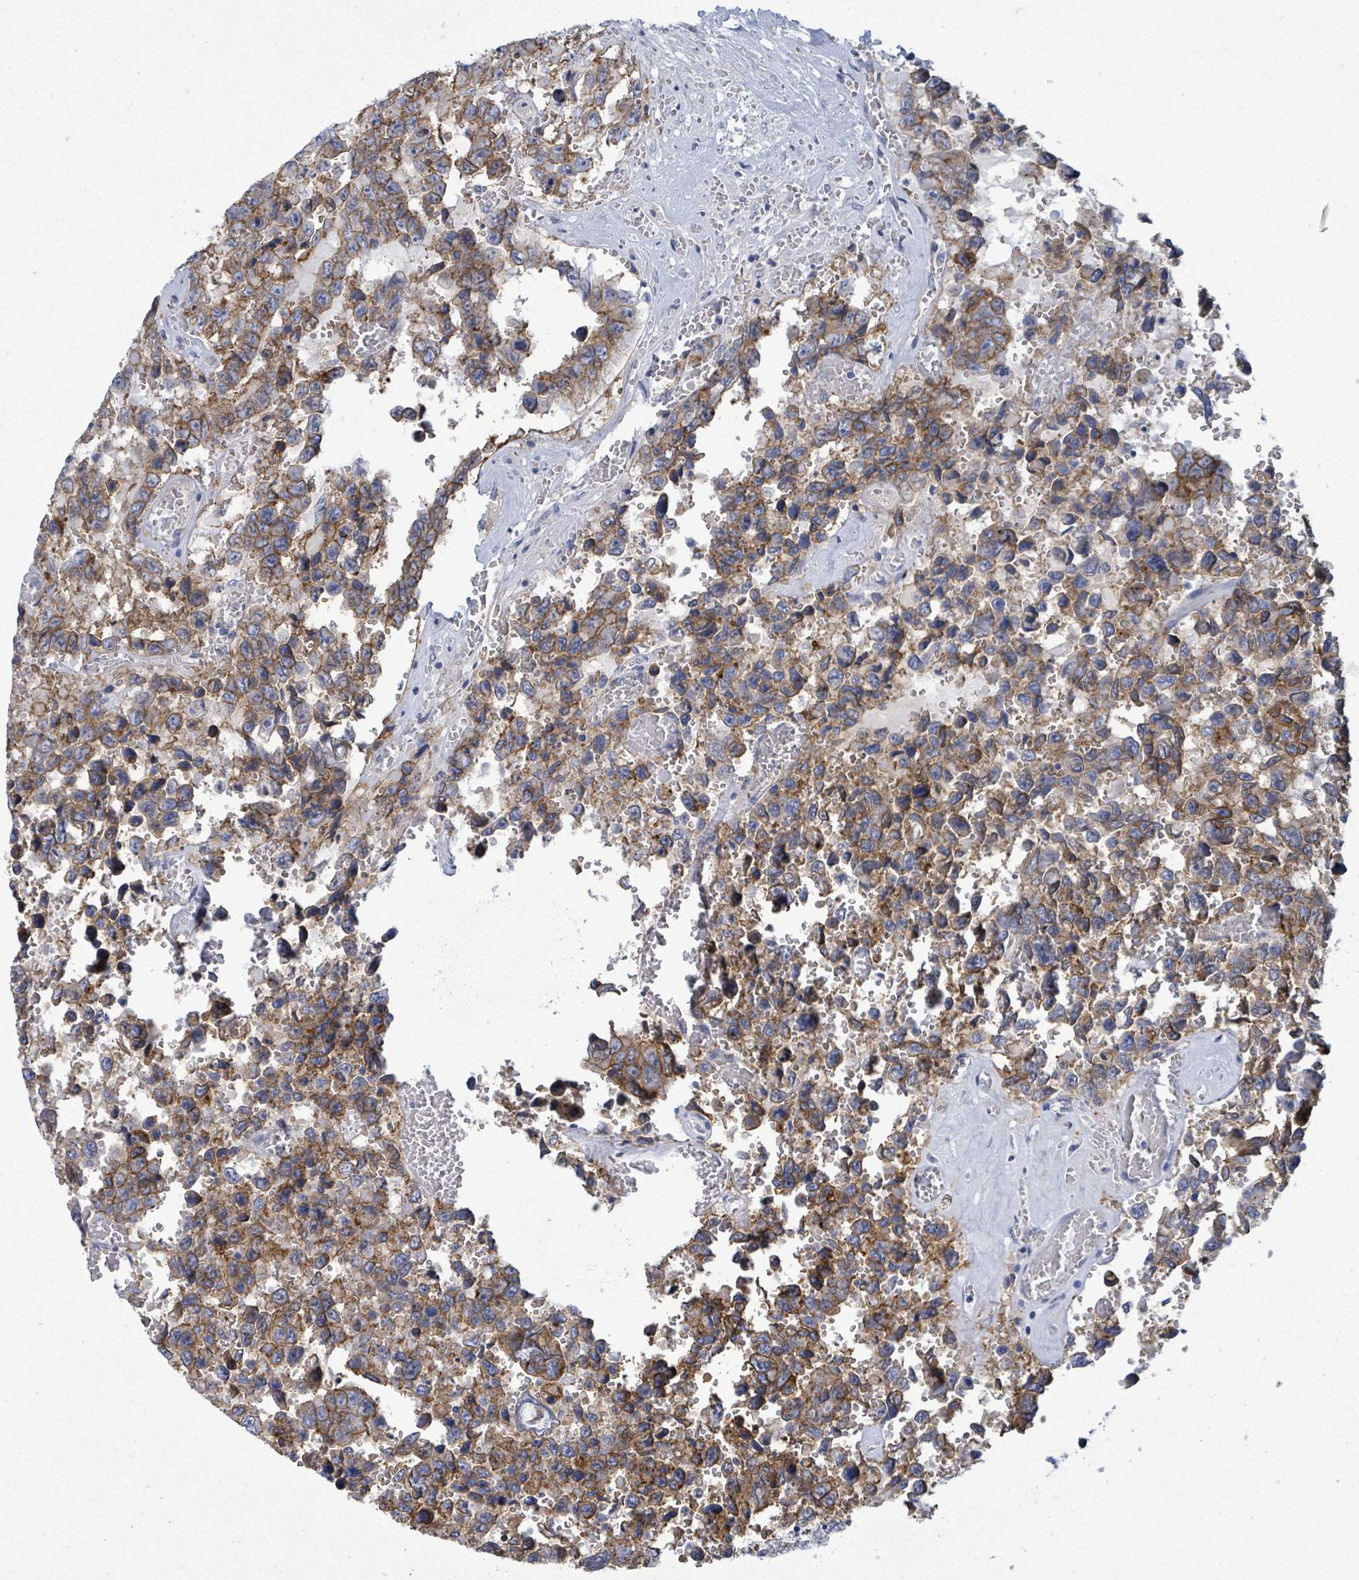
{"staining": {"intensity": "moderate", "quantity": ">75%", "location": "cytoplasmic/membranous"}, "tissue": "testis cancer", "cell_type": "Tumor cells", "image_type": "cancer", "snomed": [{"axis": "morphology", "description": "Normal tissue, NOS"}, {"axis": "morphology", "description": "Carcinoma, Embryonal, NOS"}, {"axis": "topography", "description": "Testis"}, {"axis": "topography", "description": "Epididymis"}], "caption": "This image demonstrates immunohistochemistry (IHC) staining of testis cancer, with medium moderate cytoplasmic/membranous expression in about >75% of tumor cells.", "gene": "BSG", "patient": {"sex": "male", "age": 25}}